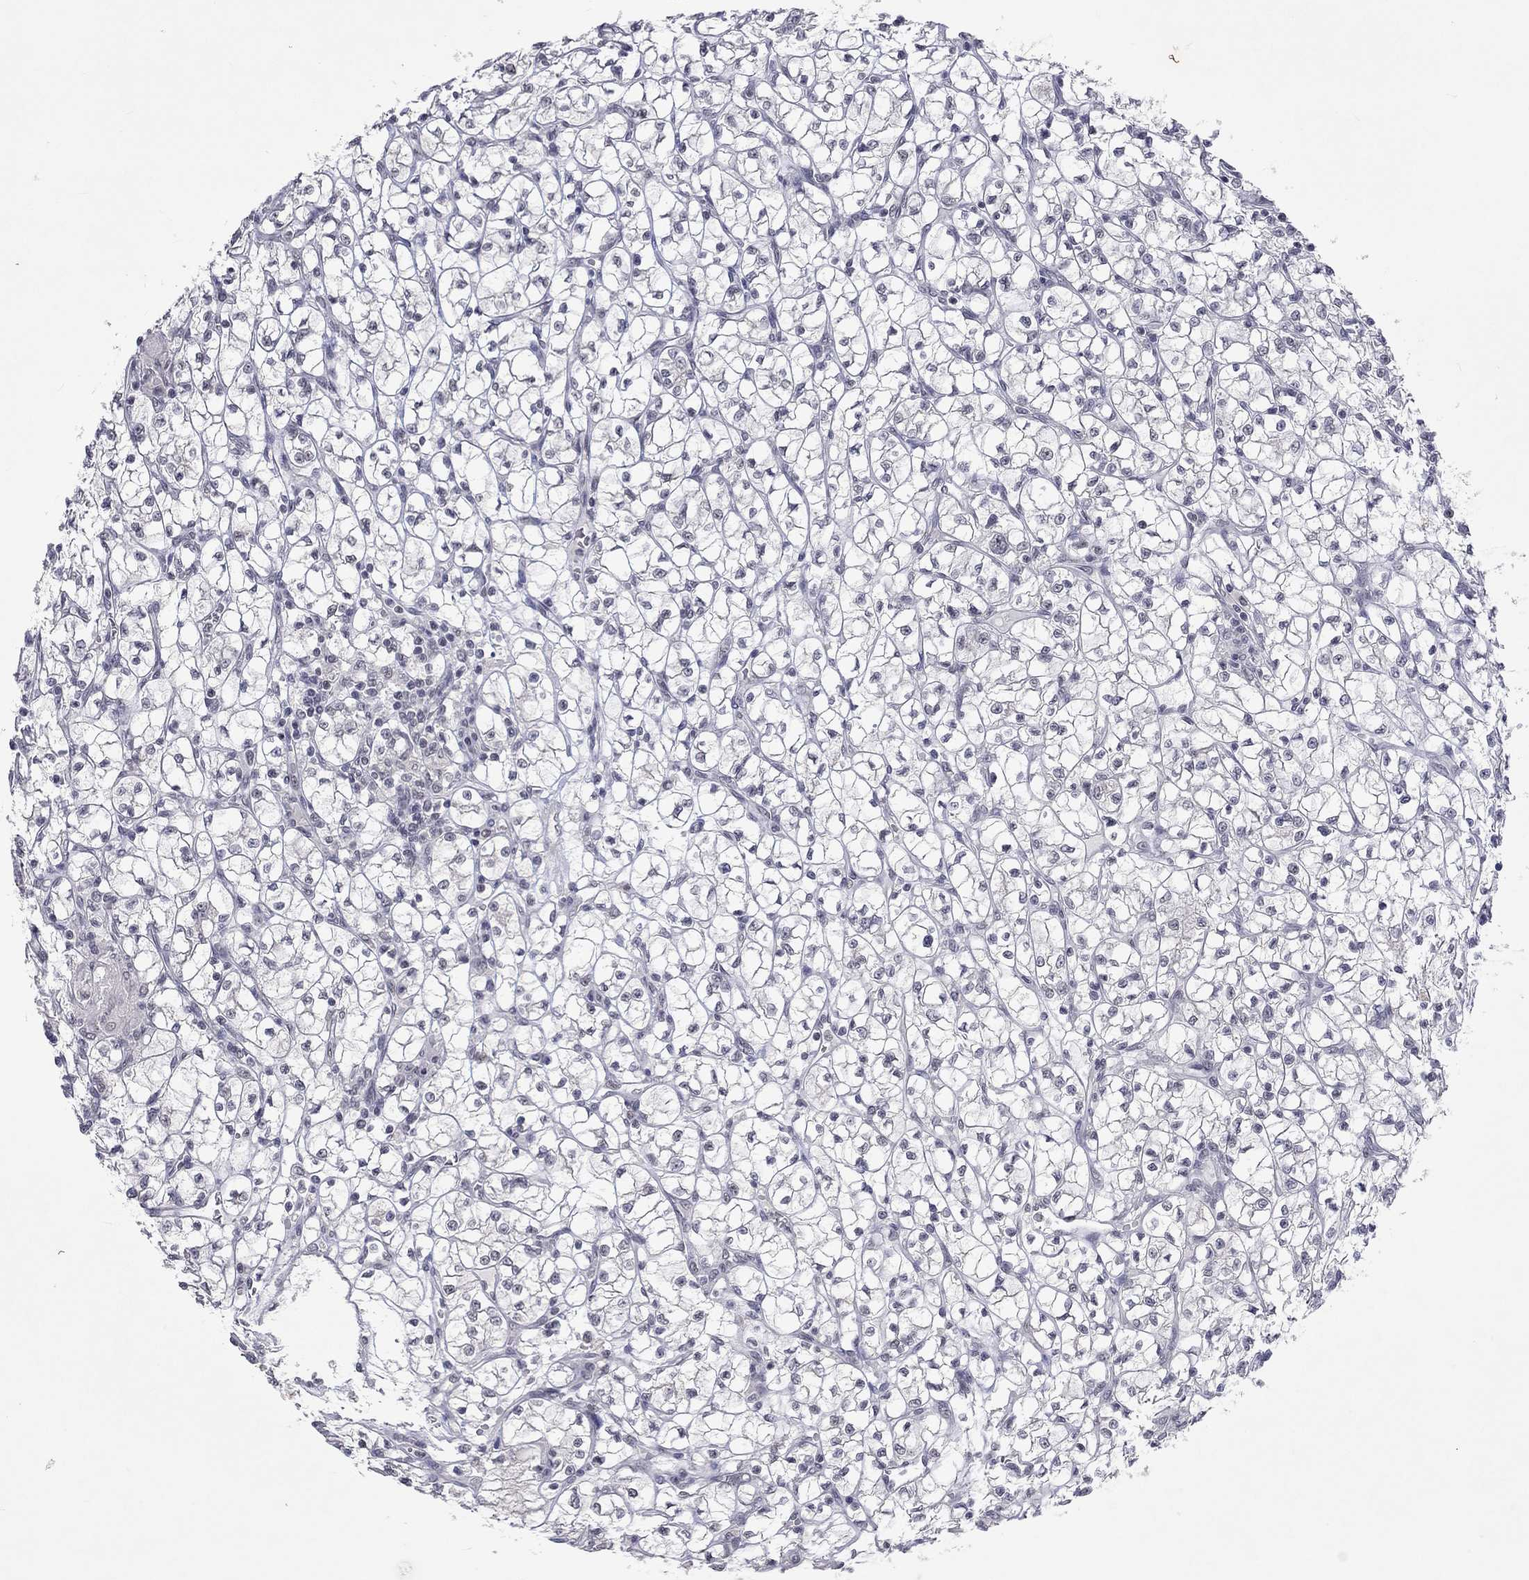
{"staining": {"intensity": "negative", "quantity": "none", "location": "none"}, "tissue": "renal cancer", "cell_type": "Tumor cells", "image_type": "cancer", "snomed": [{"axis": "morphology", "description": "Adenocarcinoma, NOS"}, {"axis": "topography", "description": "Kidney"}], "caption": "This is a image of immunohistochemistry staining of adenocarcinoma (renal), which shows no expression in tumor cells.", "gene": "TMEM143", "patient": {"sex": "female", "age": 64}}